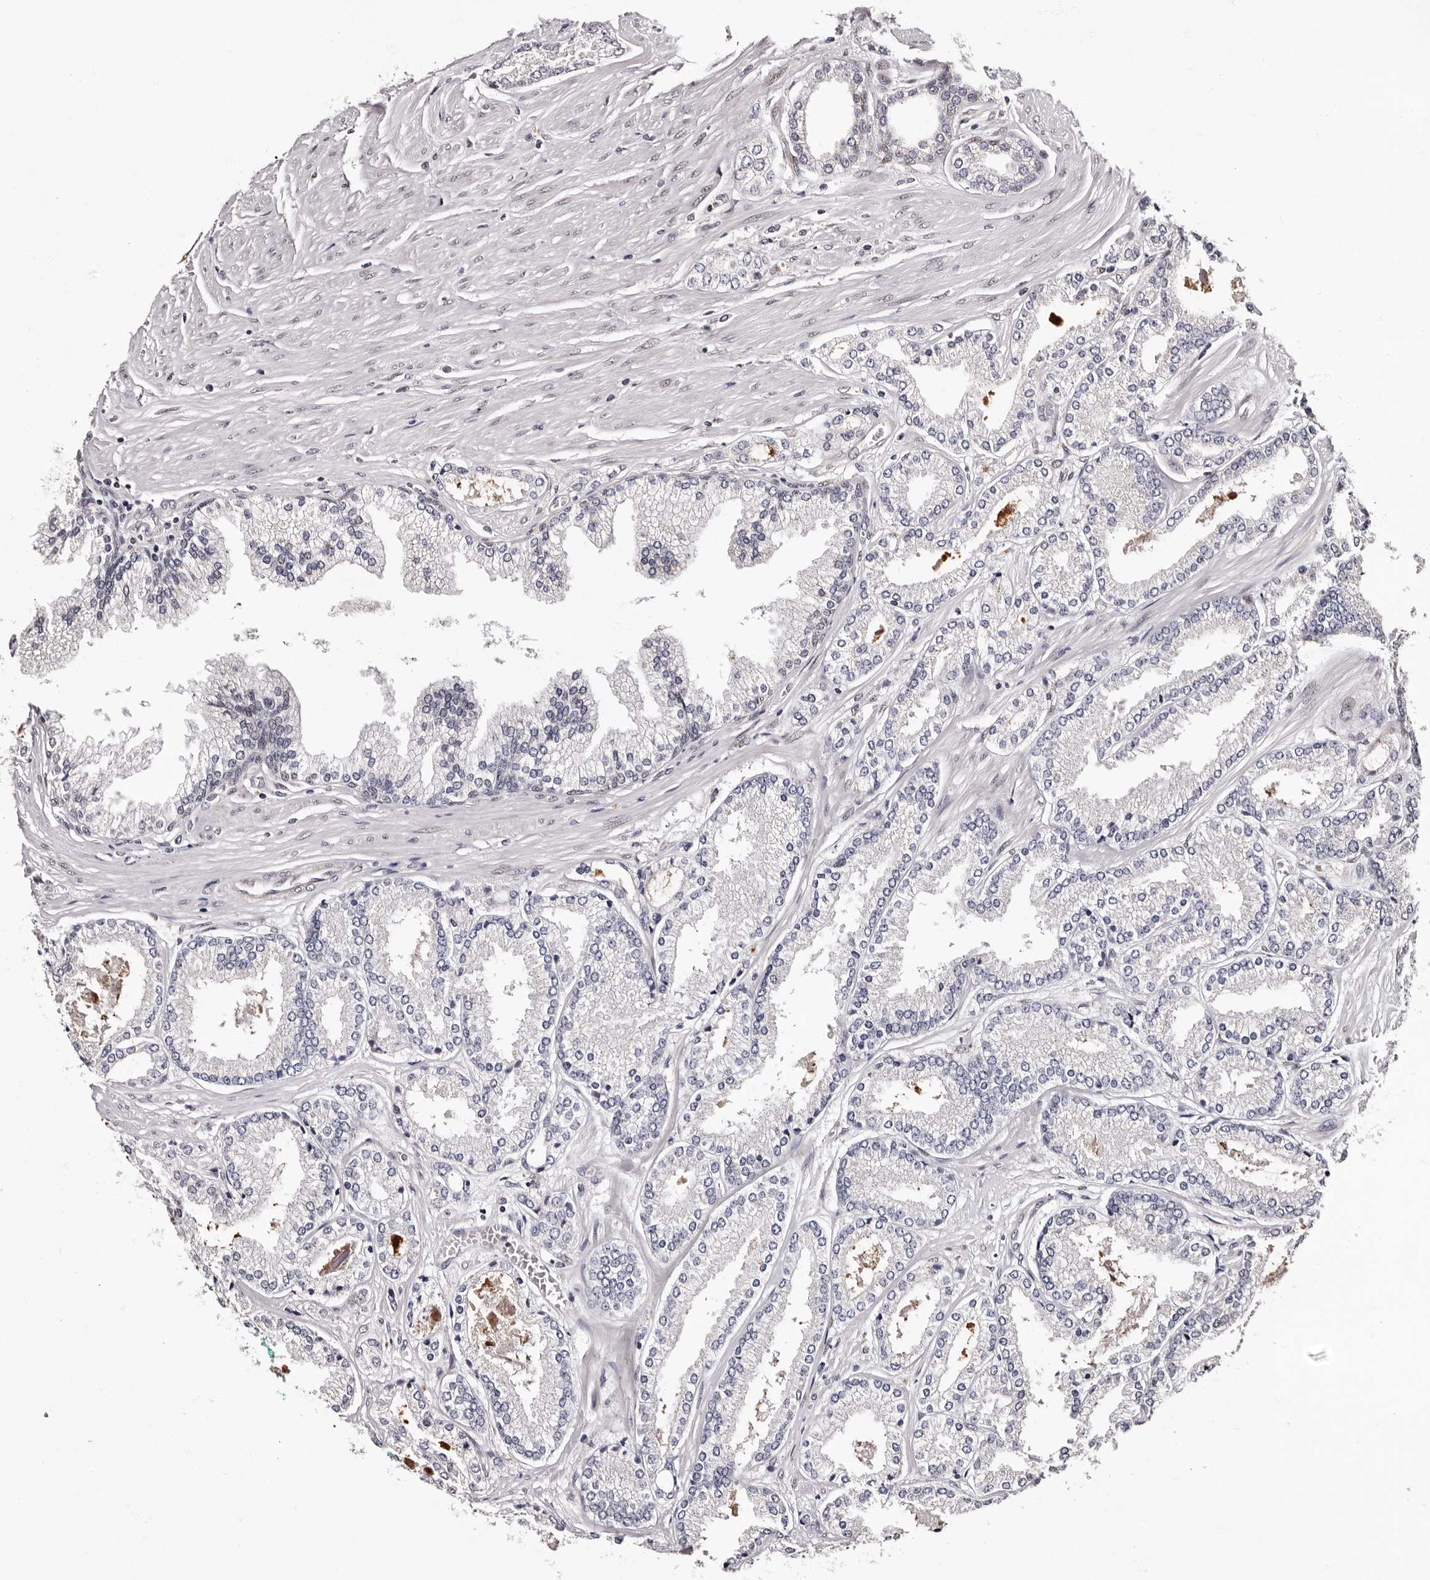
{"staining": {"intensity": "negative", "quantity": "none", "location": "none"}, "tissue": "prostate cancer", "cell_type": "Tumor cells", "image_type": "cancer", "snomed": [{"axis": "morphology", "description": "Adenocarcinoma, Low grade"}, {"axis": "topography", "description": "Prostate"}], "caption": "Prostate cancer (low-grade adenocarcinoma) was stained to show a protein in brown. There is no significant expression in tumor cells.", "gene": "GLRX3", "patient": {"sex": "male", "age": 62}}